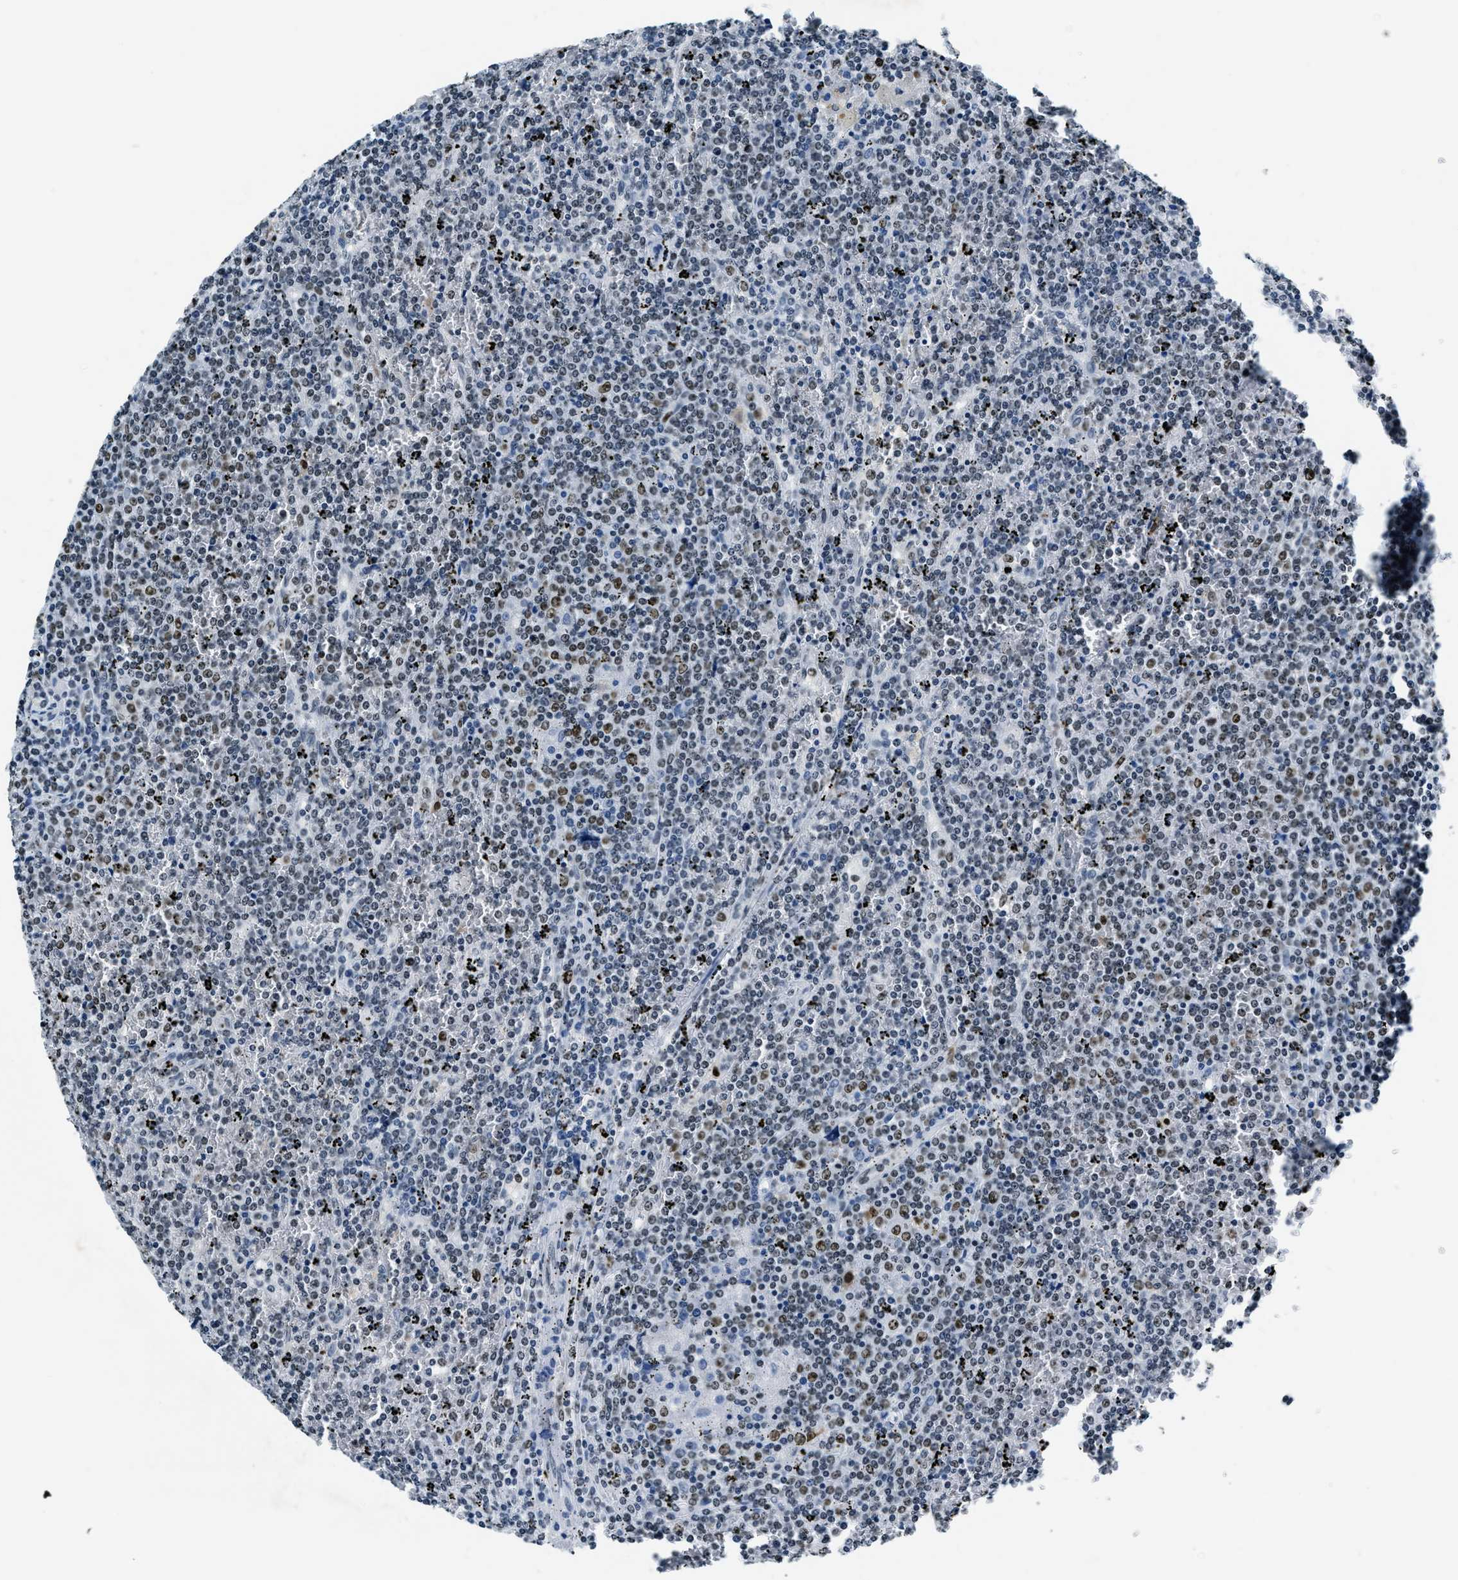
{"staining": {"intensity": "weak", "quantity": "25%-75%", "location": "nuclear"}, "tissue": "lymphoma", "cell_type": "Tumor cells", "image_type": "cancer", "snomed": [{"axis": "morphology", "description": "Malignant lymphoma, non-Hodgkin's type, Low grade"}, {"axis": "topography", "description": "Spleen"}], "caption": "Immunohistochemistry (IHC) of human lymphoma displays low levels of weak nuclear staining in about 25%-75% of tumor cells. (DAB IHC with brightfield microscopy, high magnification).", "gene": "TOP1", "patient": {"sex": "female", "age": 19}}